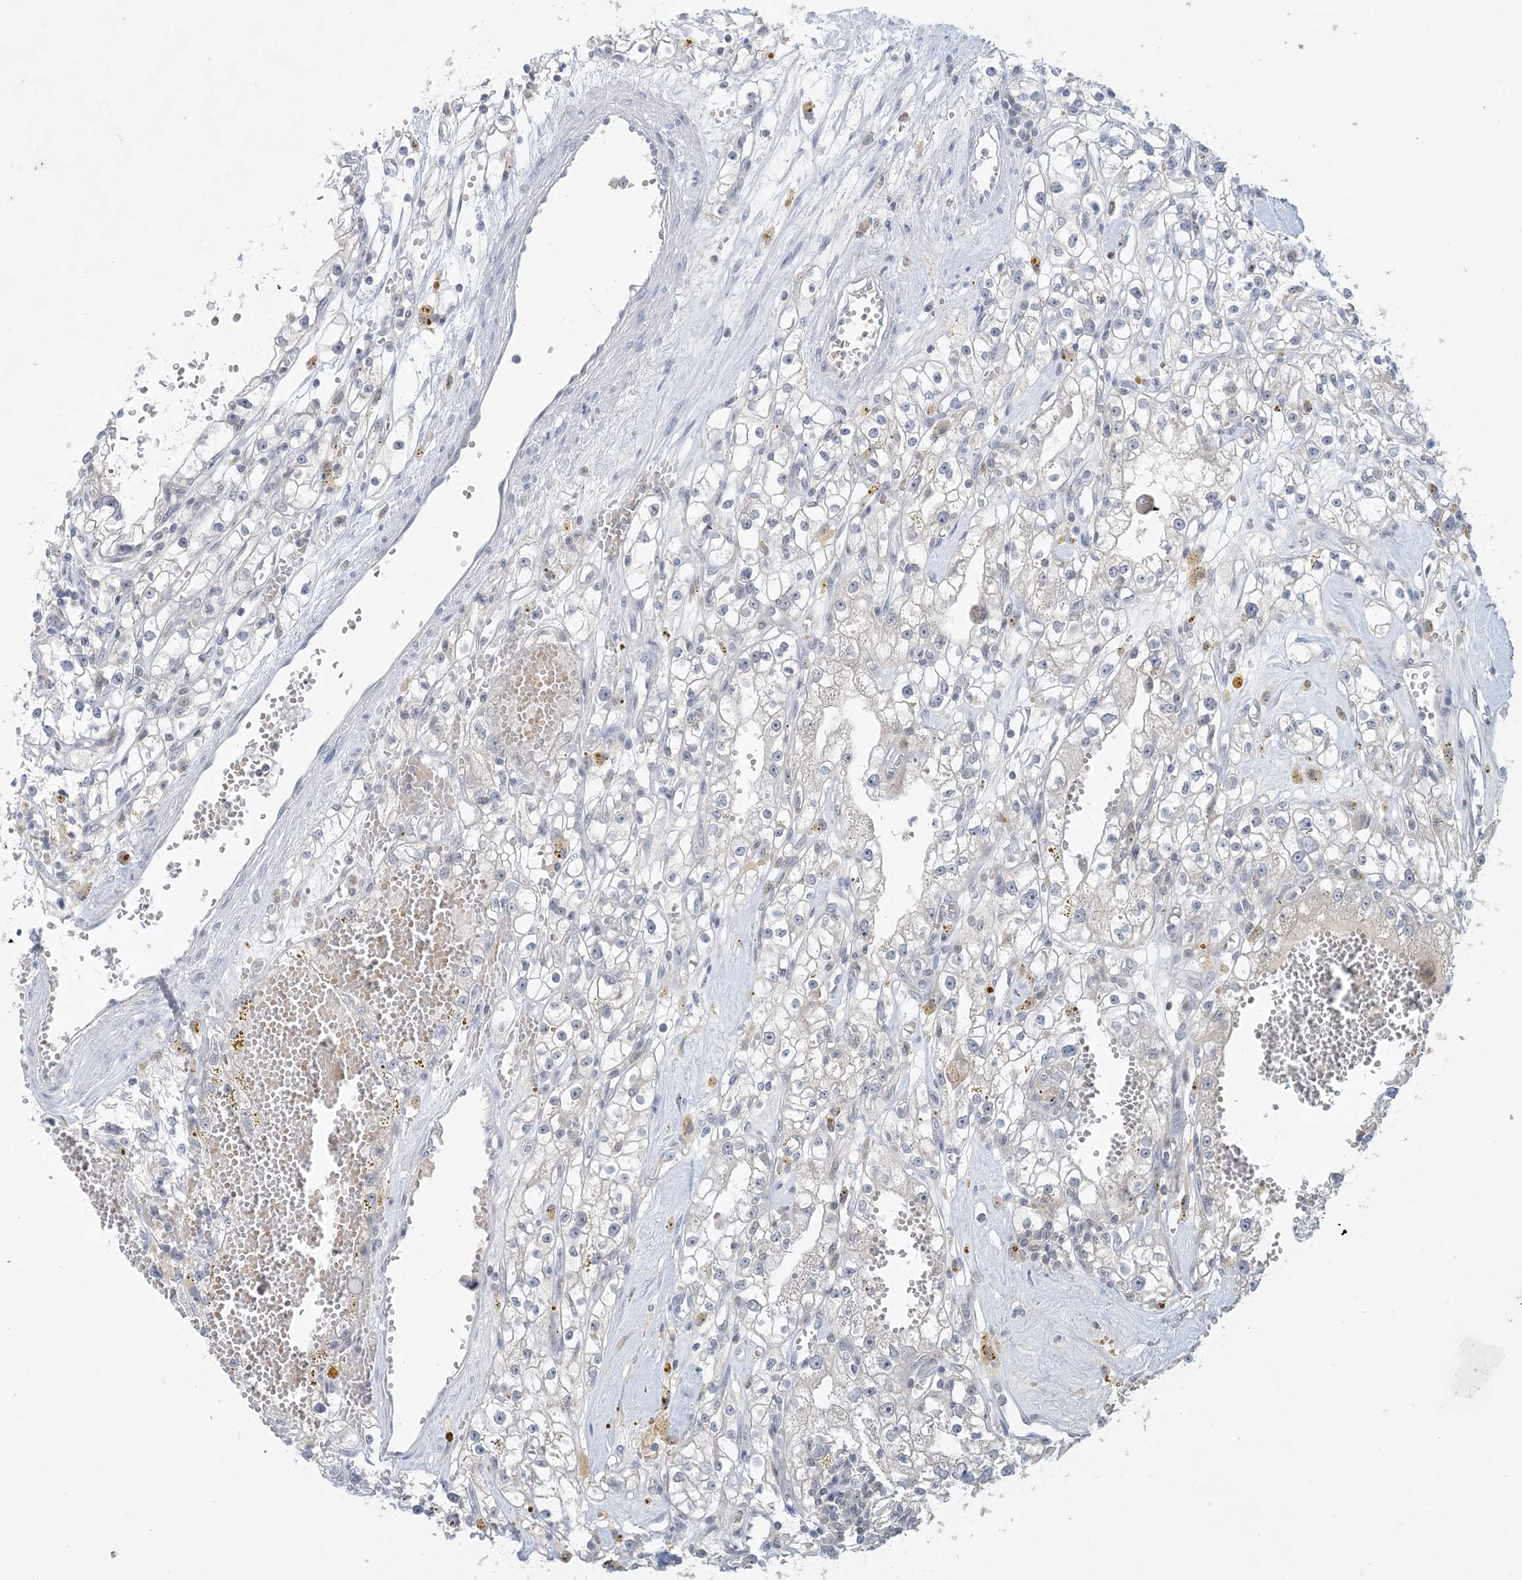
{"staining": {"intensity": "negative", "quantity": "none", "location": "none"}, "tissue": "renal cancer", "cell_type": "Tumor cells", "image_type": "cancer", "snomed": [{"axis": "morphology", "description": "Adenocarcinoma, NOS"}, {"axis": "topography", "description": "Kidney"}], "caption": "Adenocarcinoma (renal) stained for a protein using immunohistochemistry displays no positivity tumor cells.", "gene": "ZNF674", "patient": {"sex": "male", "age": 56}}